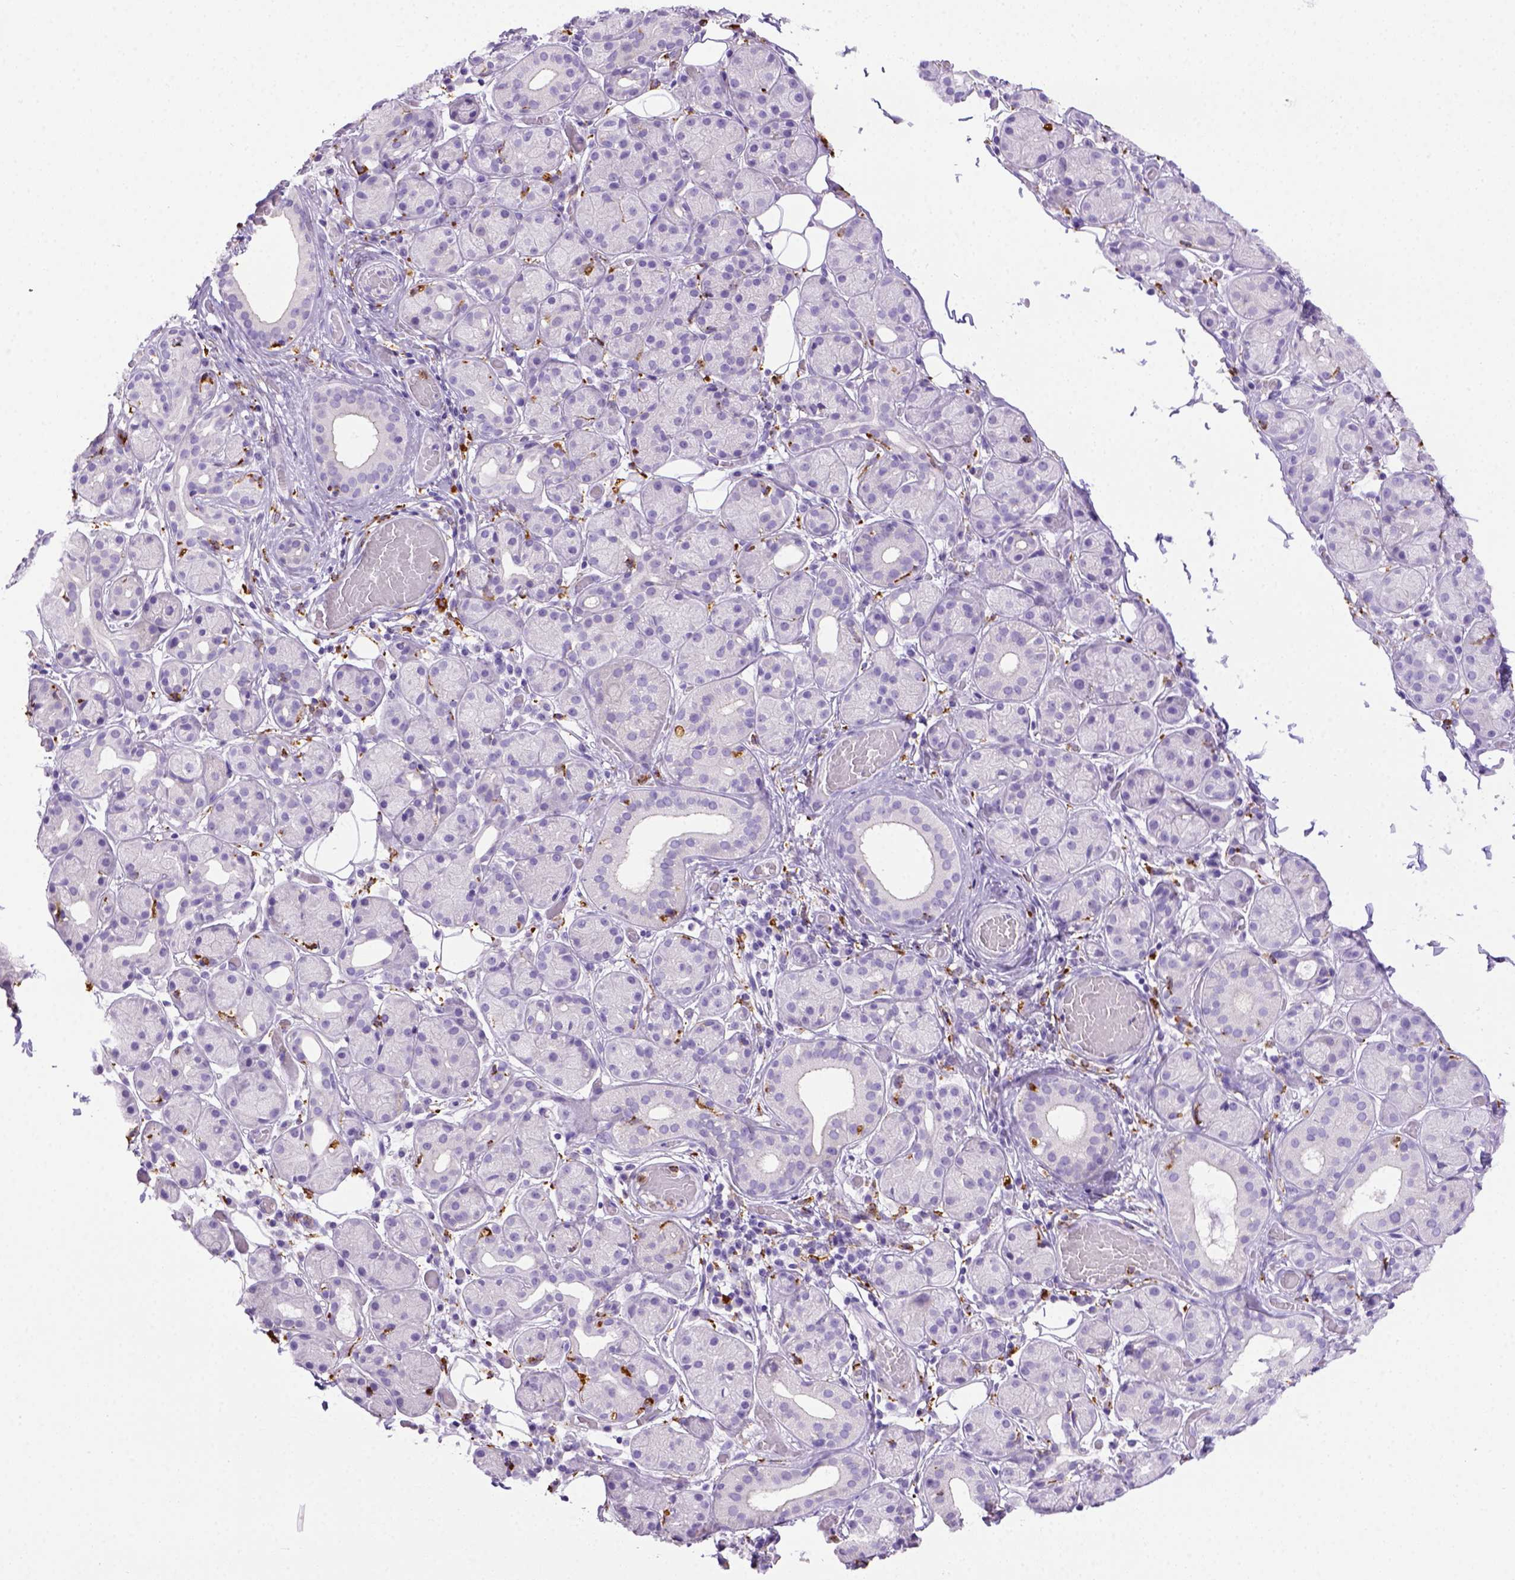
{"staining": {"intensity": "negative", "quantity": "none", "location": "none"}, "tissue": "salivary gland", "cell_type": "Glandular cells", "image_type": "normal", "snomed": [{"axis": "morphology", "description": "Normal tissue, NOS"}, {"axis": "topography", "description": "Salivary gland"}, {"axis": "topography", "description": "Peripheral nerve tissue"}], "caption": "There is no significant staining in glandular cells of salivary gland.", "gene": "CD68", "patient": {"sex": "male", "age": 71}}